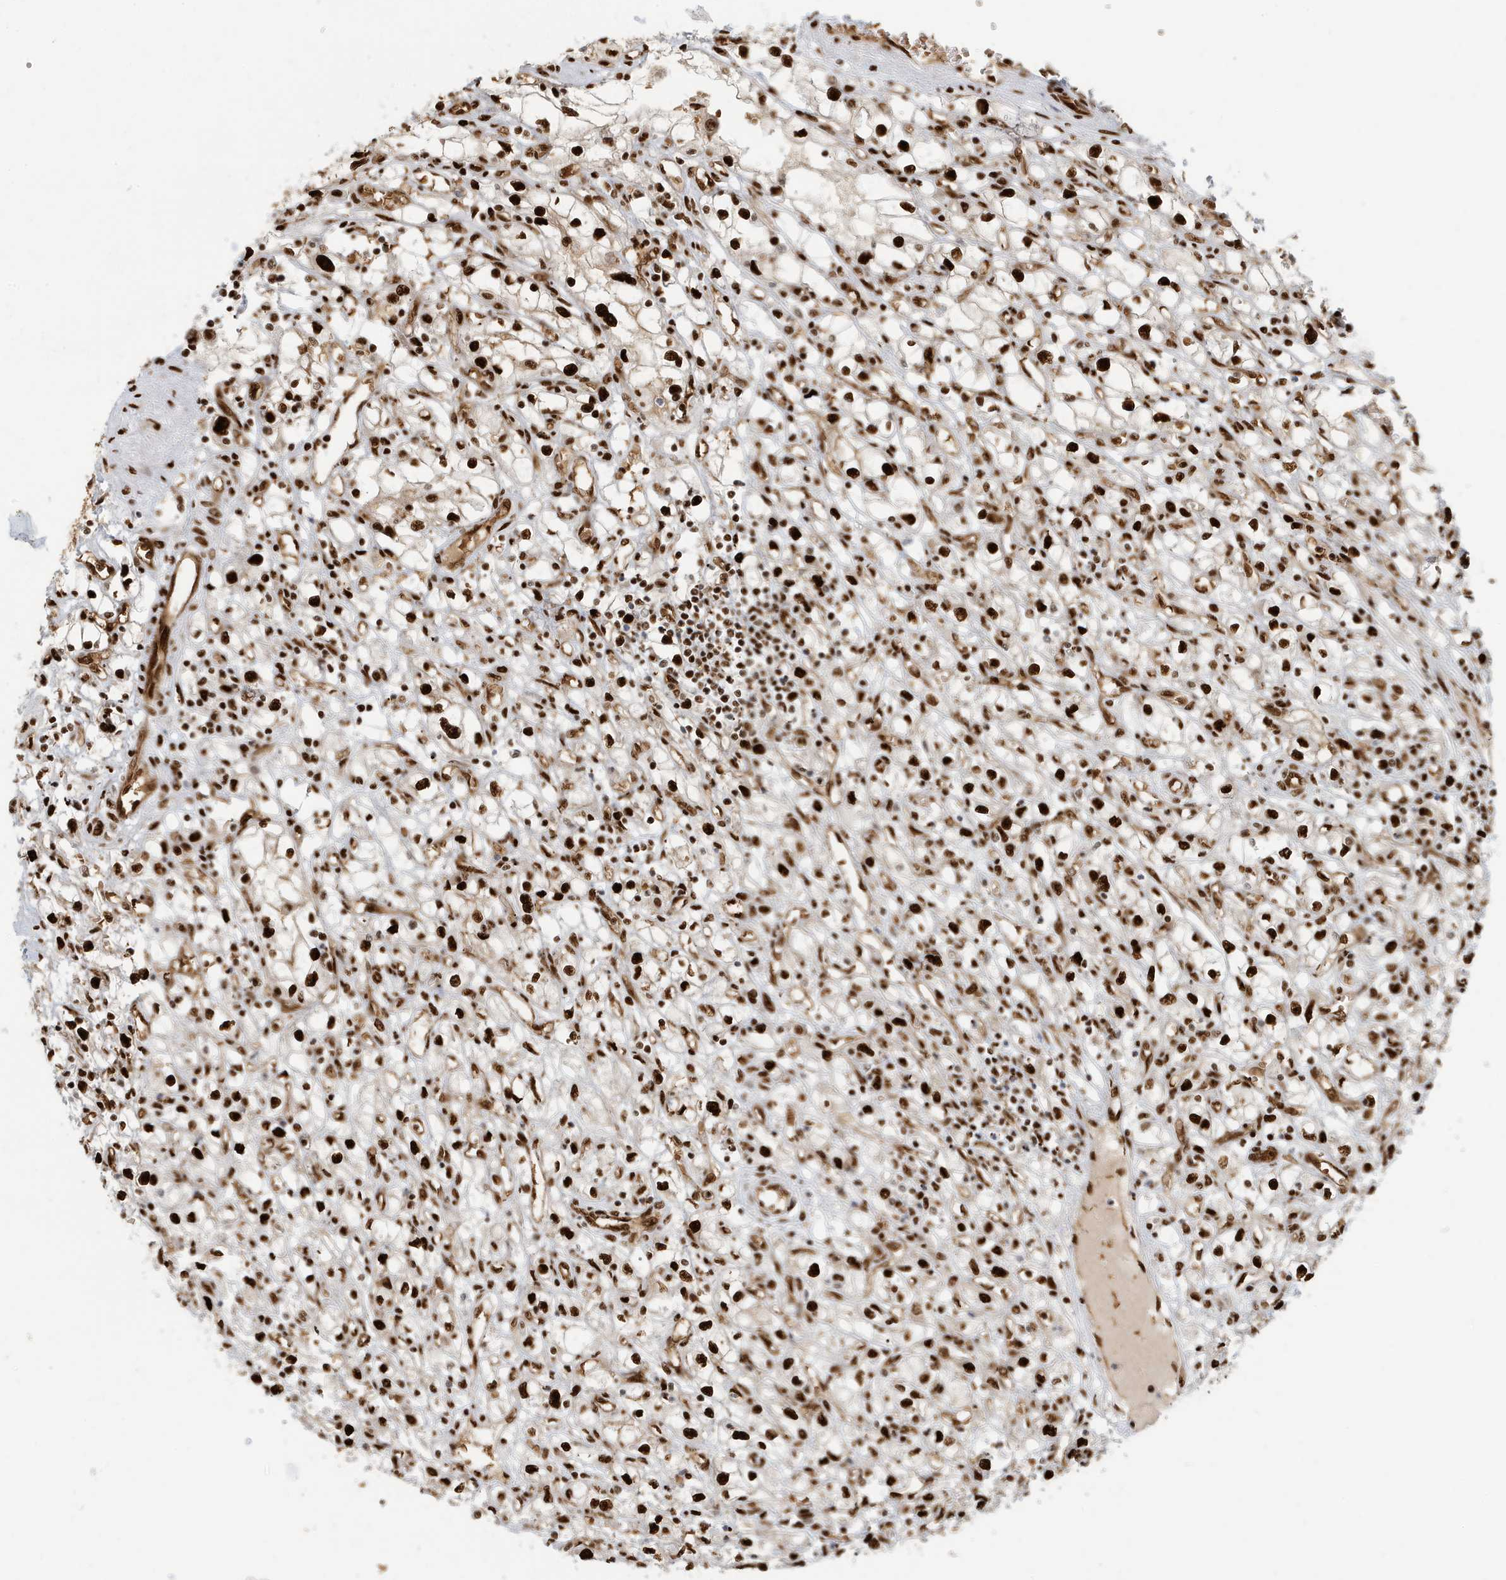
{"staining": {"intensity": "strong", "quantity": ">75%", "location": "nuclear"}, "tissue": "renal cancer", "cell_type": "Tumor cells", "image_type": "cancer", "snomed": [{"axis": "morphology", "description": "Adenocarcinoma, NOS"}, {"axis": "topography", "description": "Kidney"}], "caption": "IHC micrograph of adenocarcinoma (renal) stained for a protein (brown), which displays high levels of strong nuclear positivity in approximately >75% of tumor cells.", "gene": "CKS2", "patient": {"sex": "male", "age": 56}}